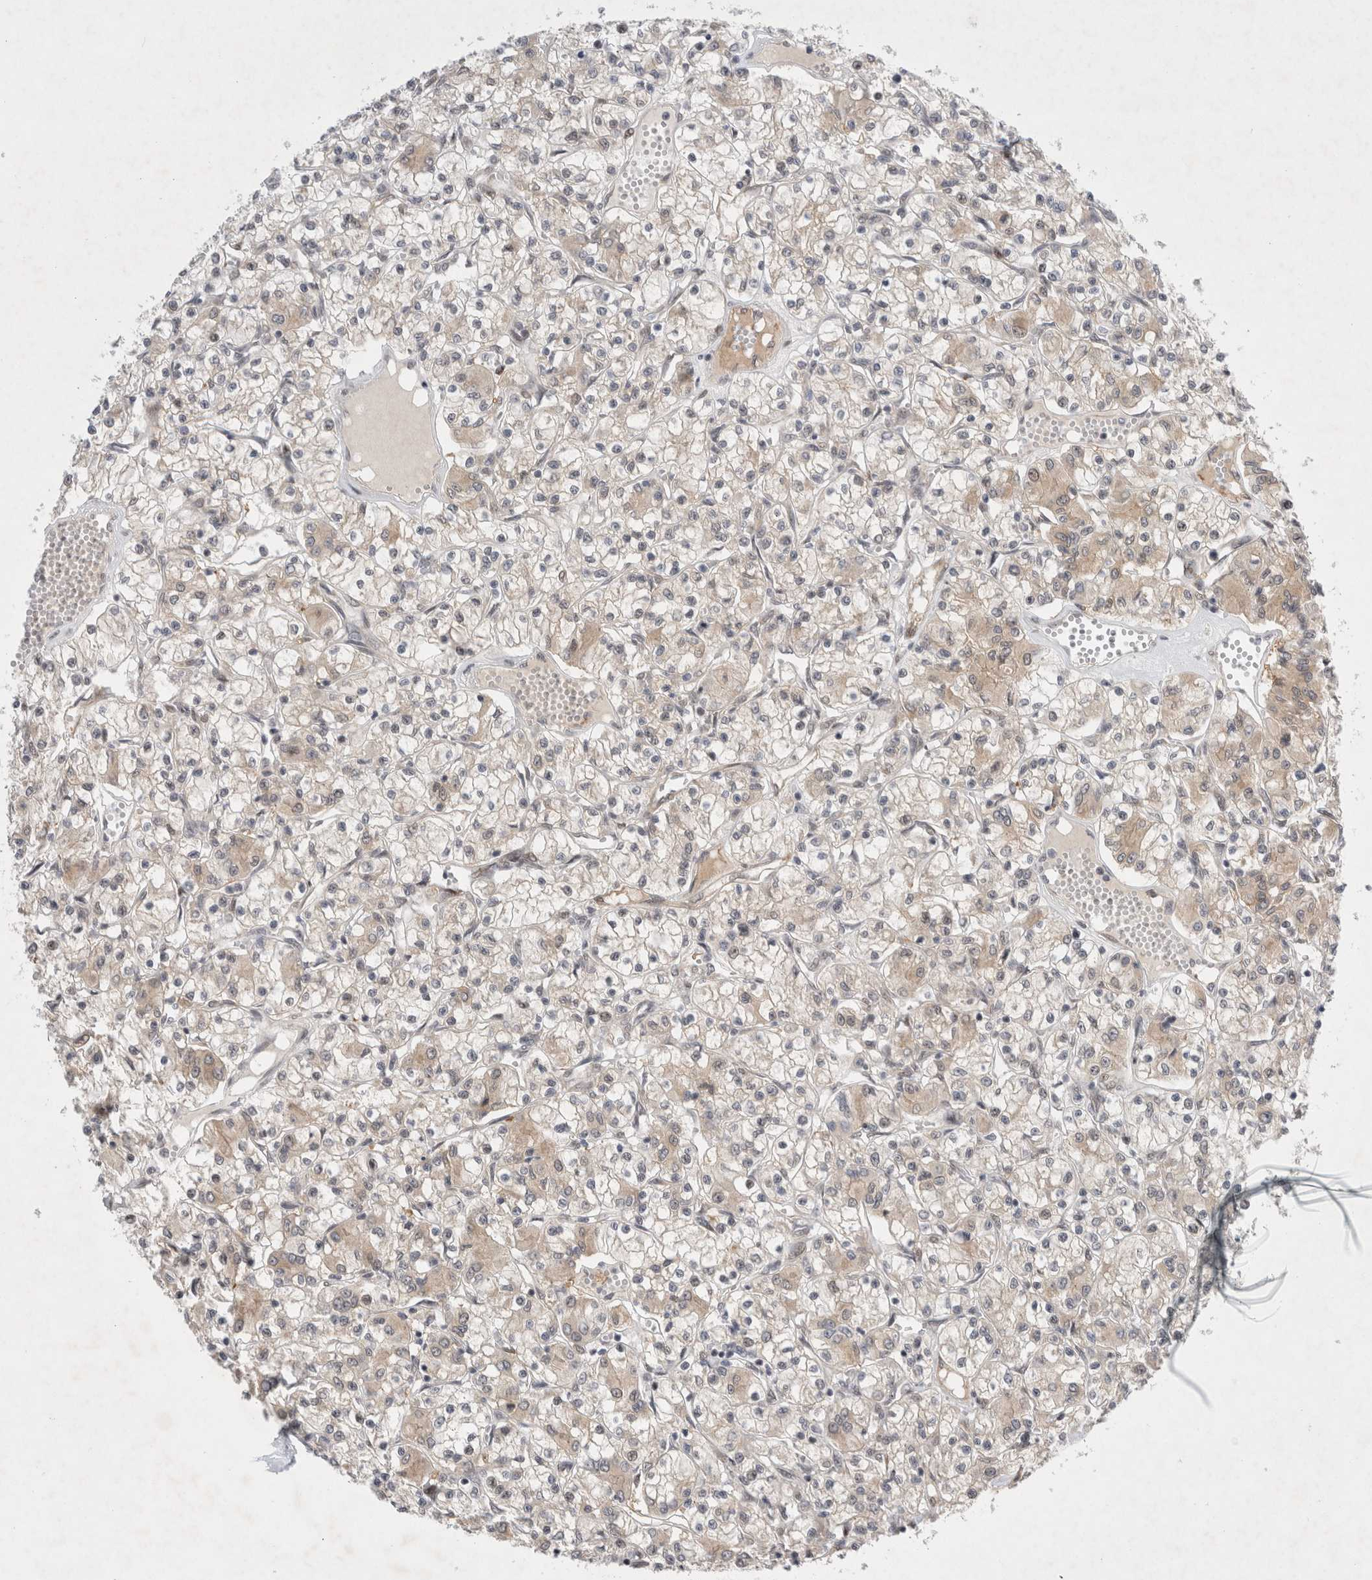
{"staining": {"intensity": "weak", "quantity": "<25%", "location": "cytoplasmic/membranous"}, "tissue": "renal cancer", "cell_type": "Tumor cells", "image_type": "cancer", "snomed": [{"axis": "morphology", "description": "Adenocarcinoma, NOS"}, {"axis": "topography", "description": "Kidney"}], "caption": "This is a image of immunohistochemistry (IHC) staining of renal cancer, which shows no staining in tumor cells. (Immunohistochemistry, brightfield microscopy, high magnification).", "gene": "WIPF2", "patient": {"sex": "female", "age": 59}}